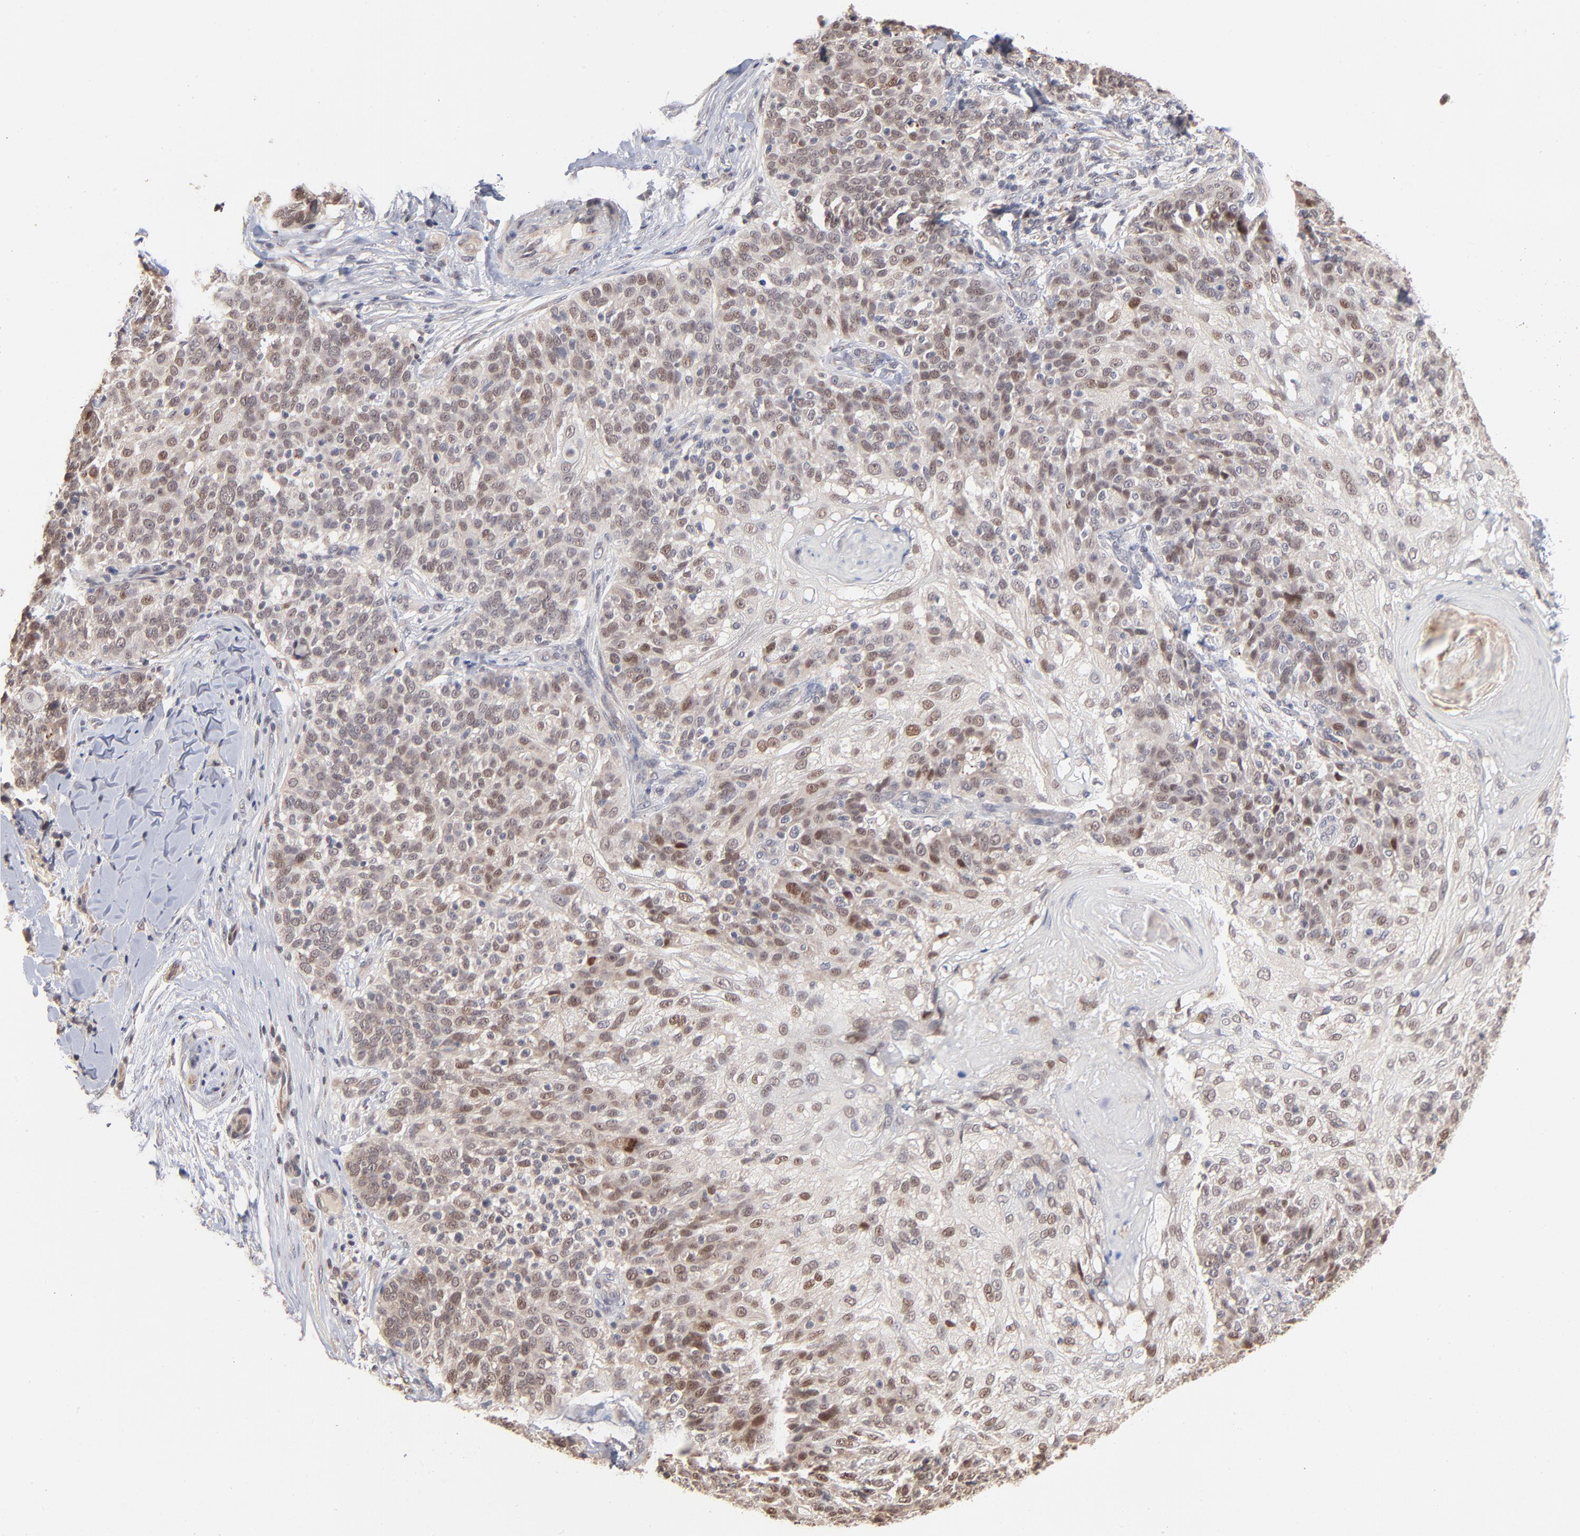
{"staining": {"intensity": "moderate", "quantity": "25%-75%", "location": "cytoplasmic/membranous,nuclear"}, "tissue": "skin cancer", "cell_type": "Tumor cells", "image_type": "cancer", "snomed": [{"axis": "morphology", "description": "Normal tissue, NOS"}, {"axis": "morphology", "description": "Squamous cell carcinoma, NOS"}, {"axis": "topography", "description": "Skin"}], "caption": "Skin cancer stained with a brown dye shows moderate cytoplasmic/membranous and nuclear positive expression in approximately 25%-75% of tumor cells.", "gene": "MSL2", "patient": {"sex": "female", "age": 83}}